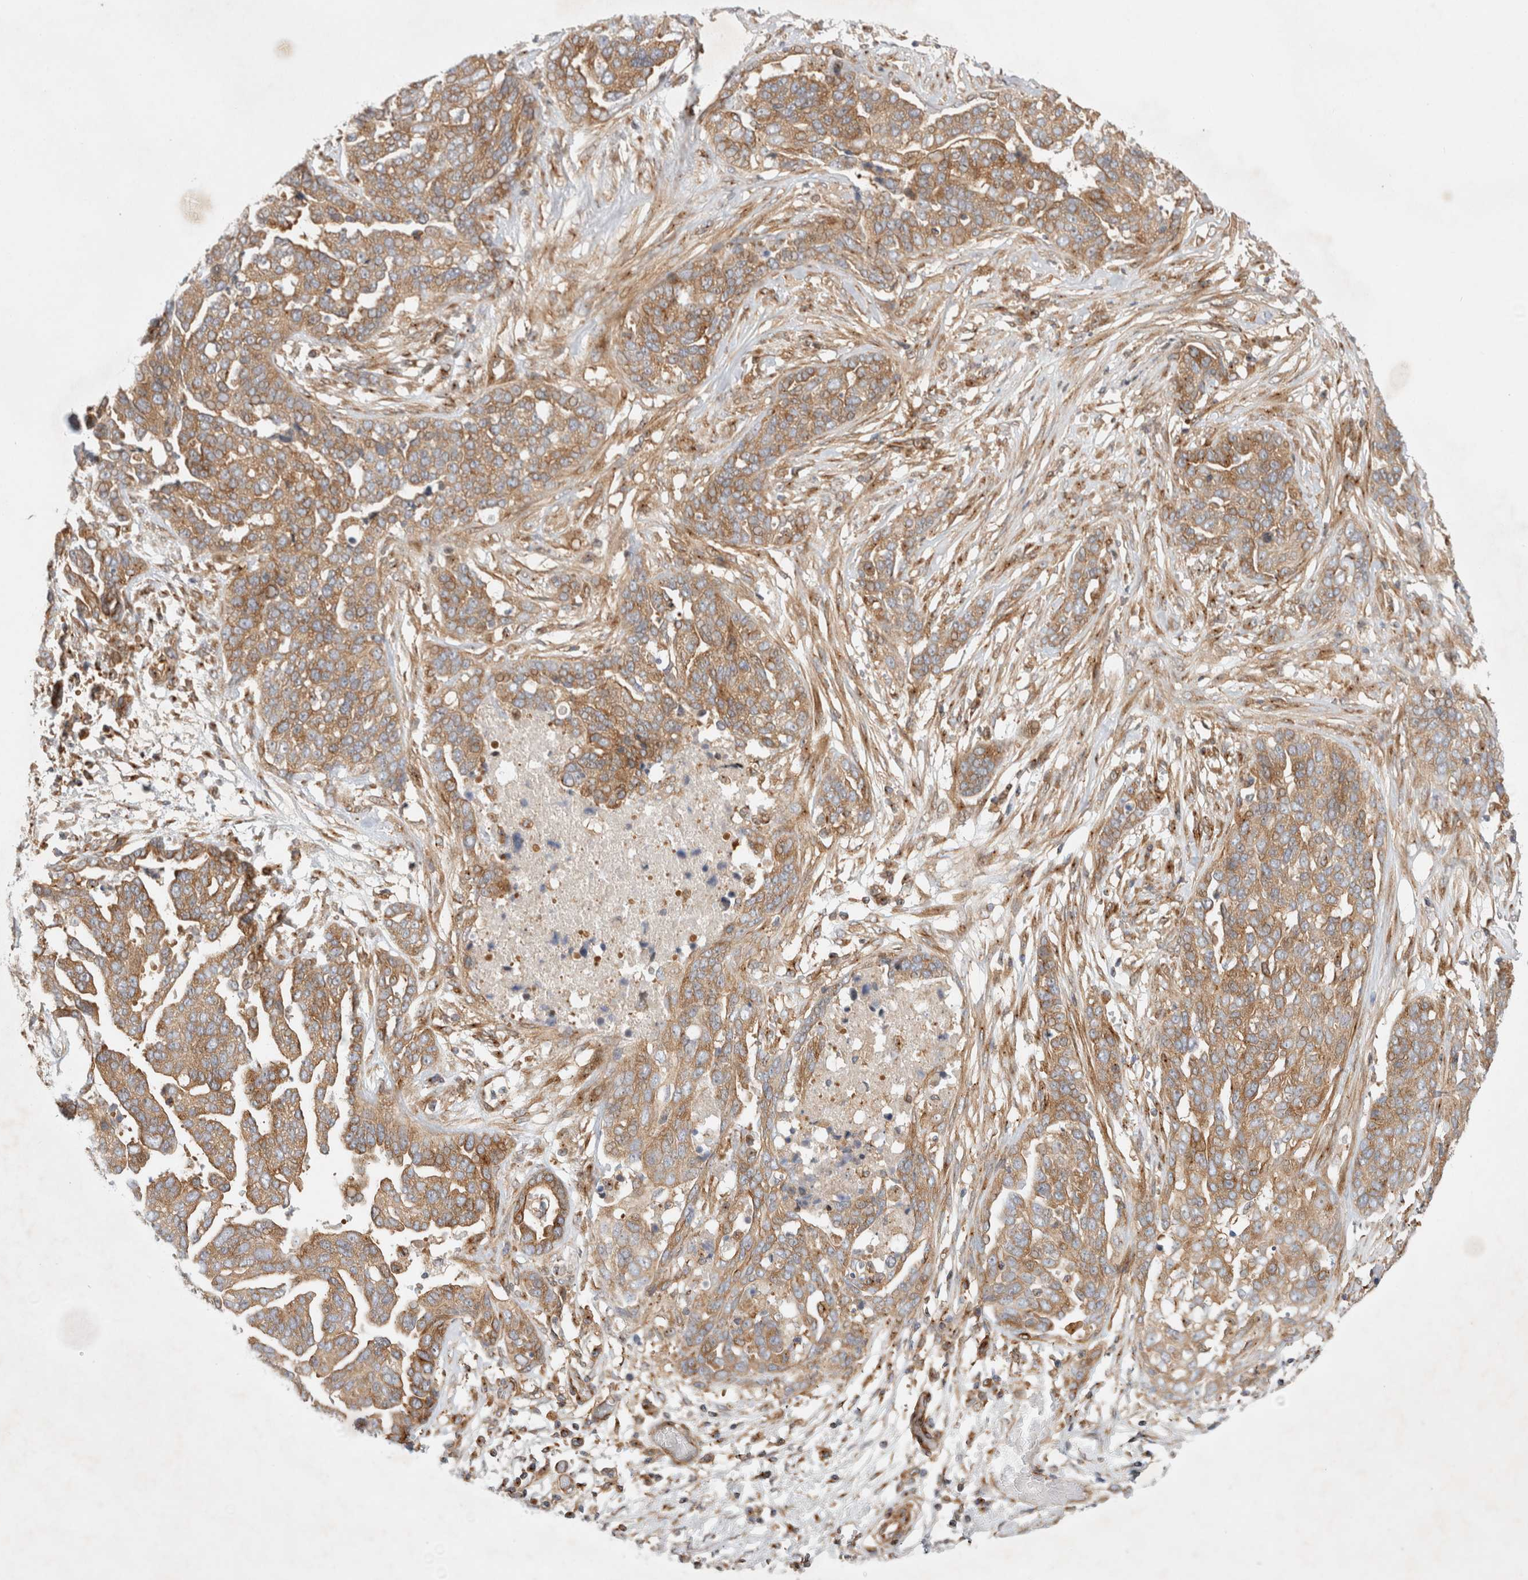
{"staining": {"intensity": "moderate", "quantity": ">75%", "location": "cytoplasmic/membranous"}, "tissue": "ovarian cancer", "cell_type": "Tumor cells", "image_type": "cancer", "snomed": [{"axis": "morphology", "description": "Cystadenocarcinoma, serous, NOS"}, {"axis": "topography", "description": "Ovary"}], "caption": "Moderate cytoplasmic/membranous positivity is identified in about >75% of tumor cells in ovarian cancer.", "gene": "GPR150", "patient": {"sex": "female", "age": 44}}